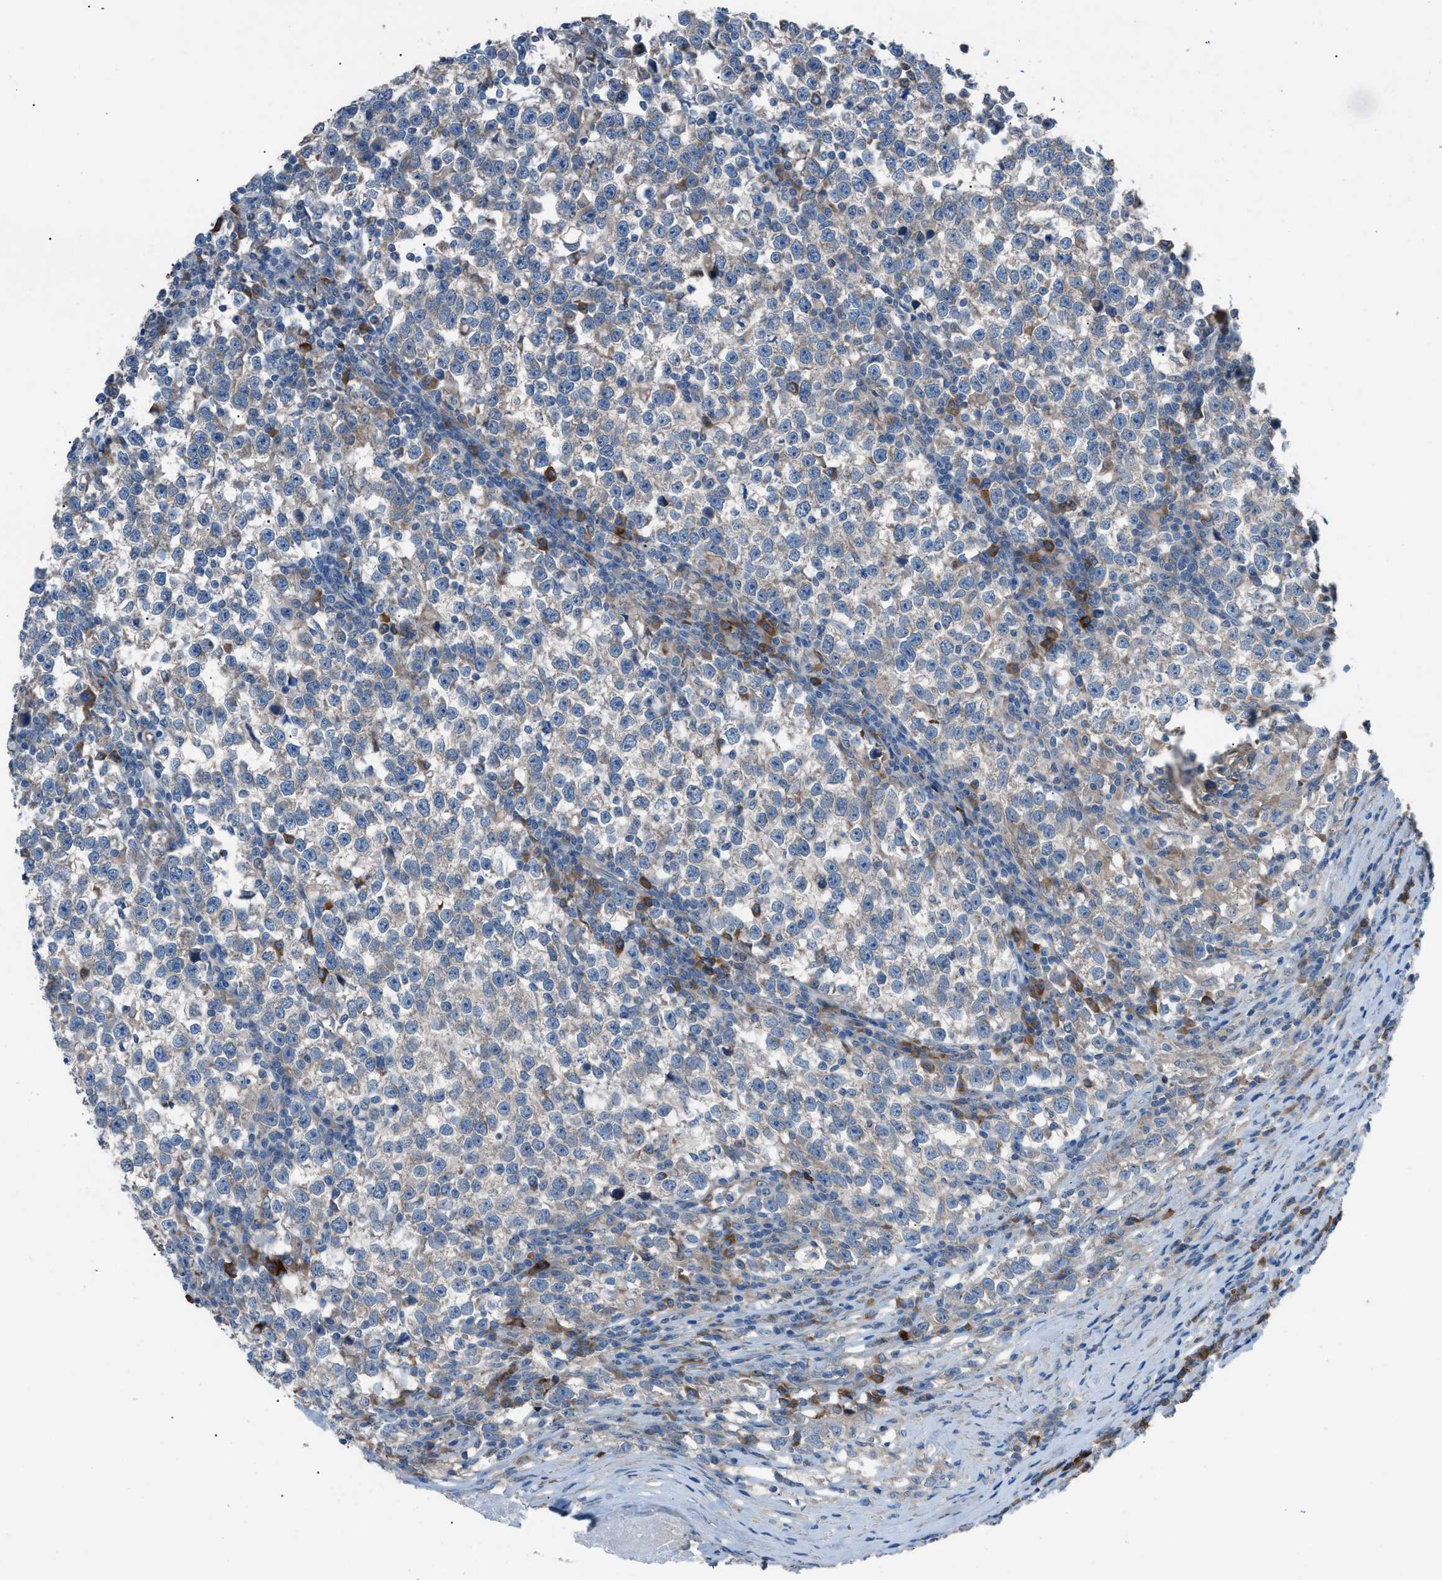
{"staining": {"intensity": "weak", "quantity": "<25%", "location": "cytoplasmic/membranous"}, "tissue": "testis cancer", "cell_type": "Tumor cells", "image_type": "cancer", "snomed": [{"axis": "morphology", "description": "Normal tissue, NOS"}, {"axis": "morphology", "description": "Seminoma, NOS"}, {"axis": "topography", "description": "Testis"}], "caption": "Micrograph shows no protein expression in tumor cells of testis seminoma tissue.", "gene": "HEG1", "patient": {"sex": "male", "age": 43}}